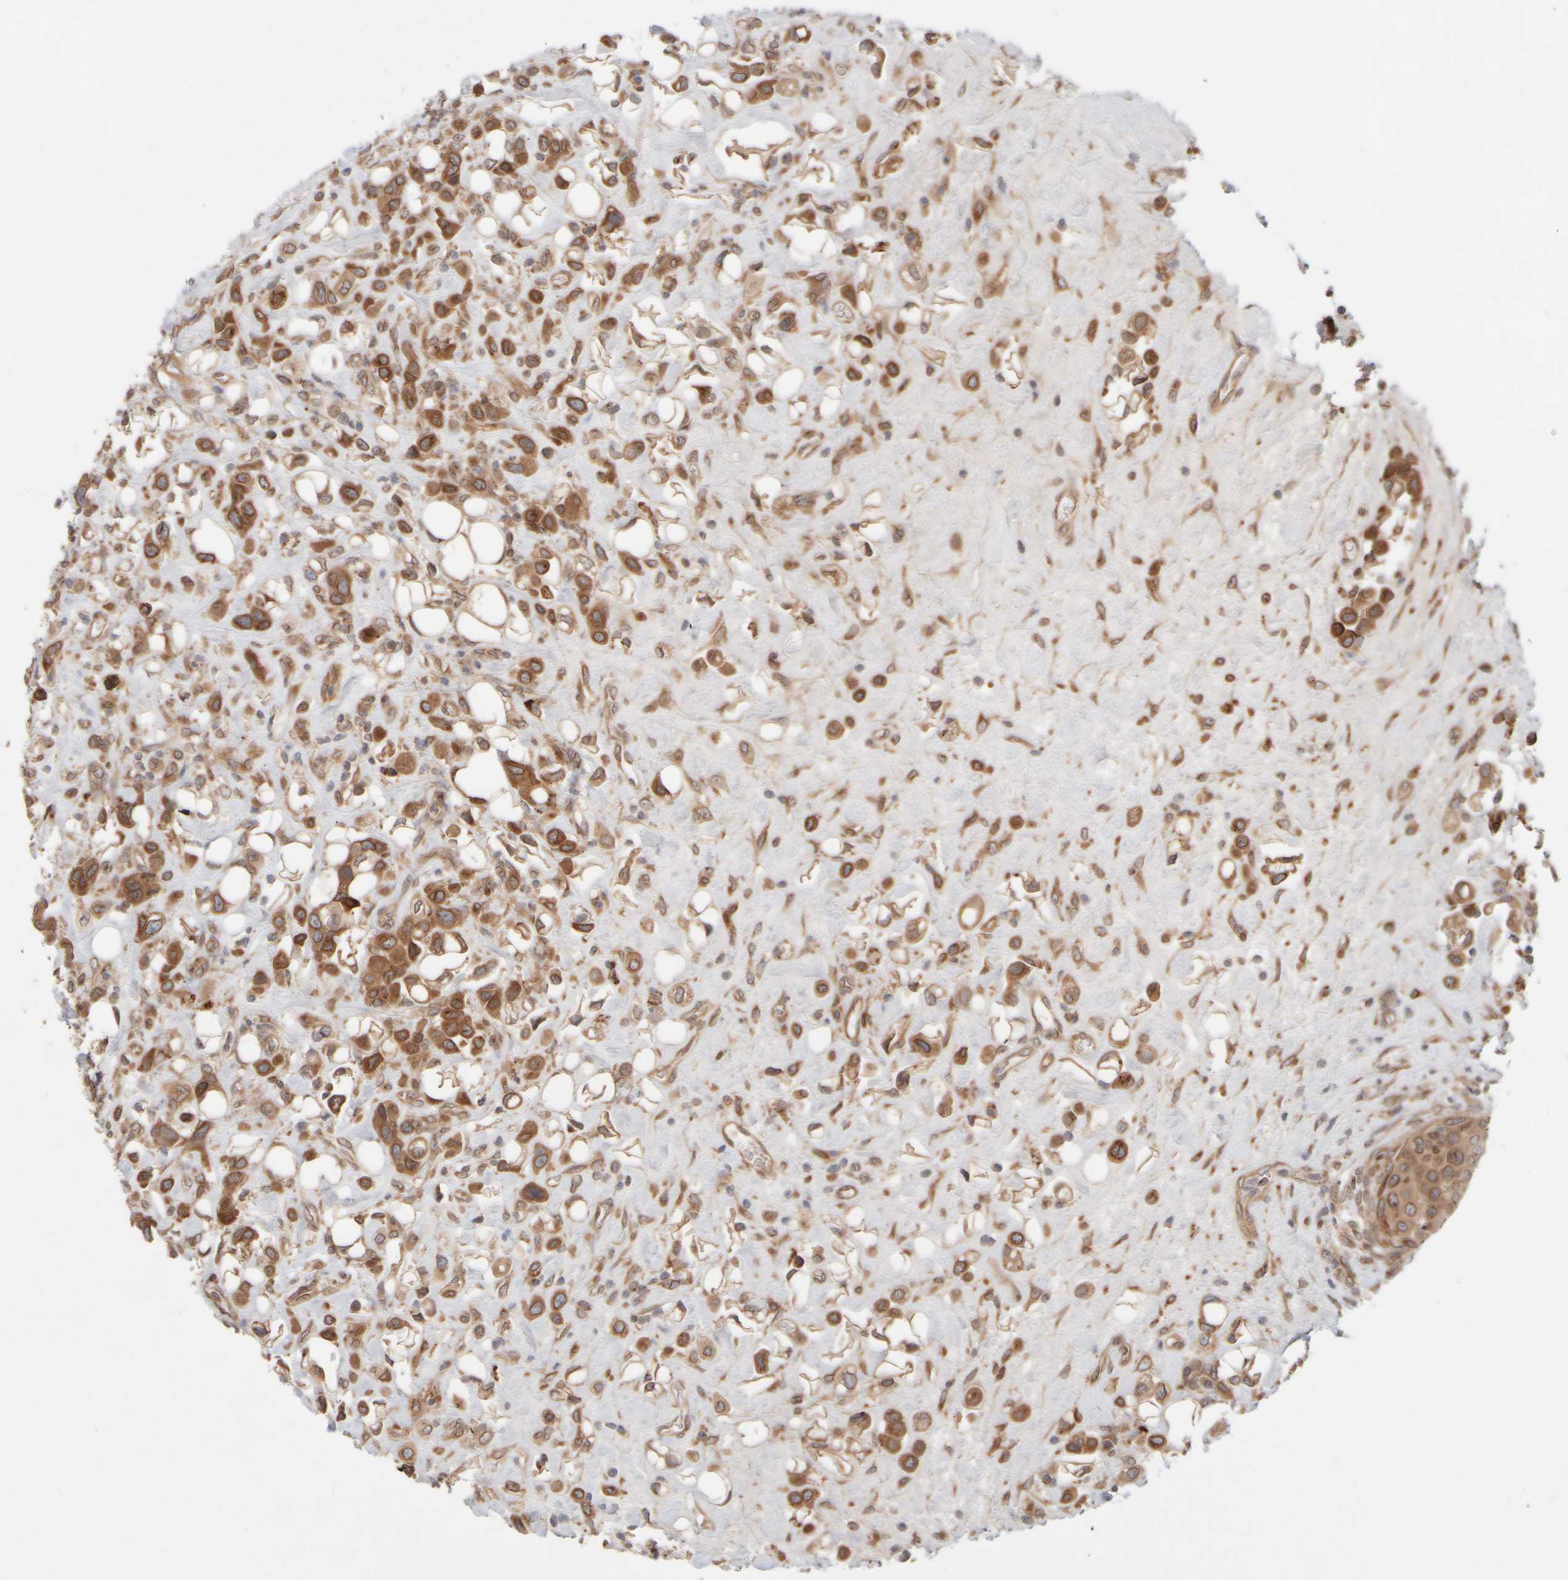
{"staining": {"intensity": "moderate", "quantity": ">75%", "location": "cytoplasmic/membranous"}, "tissue": "urothelial cancer", "cell_type": "Tumor cells", "image_type": "cancer", "snomed": [{"axis": "morphology", "description": "Urothelial carcinoma, High grade"}, {"axis": "topography", "description": "Urinary bladder"}], "caption": "IHC of urothelial carcinoma (high-grade) demonstrates medium levels of moderate cytoplasmic/membranous positivity in about >75% of tumor cells. (DAB IHC with brightfield microscopy, high magnification).", "gene": "GCN1", "patient": {"sex": "male", "age": 50}}